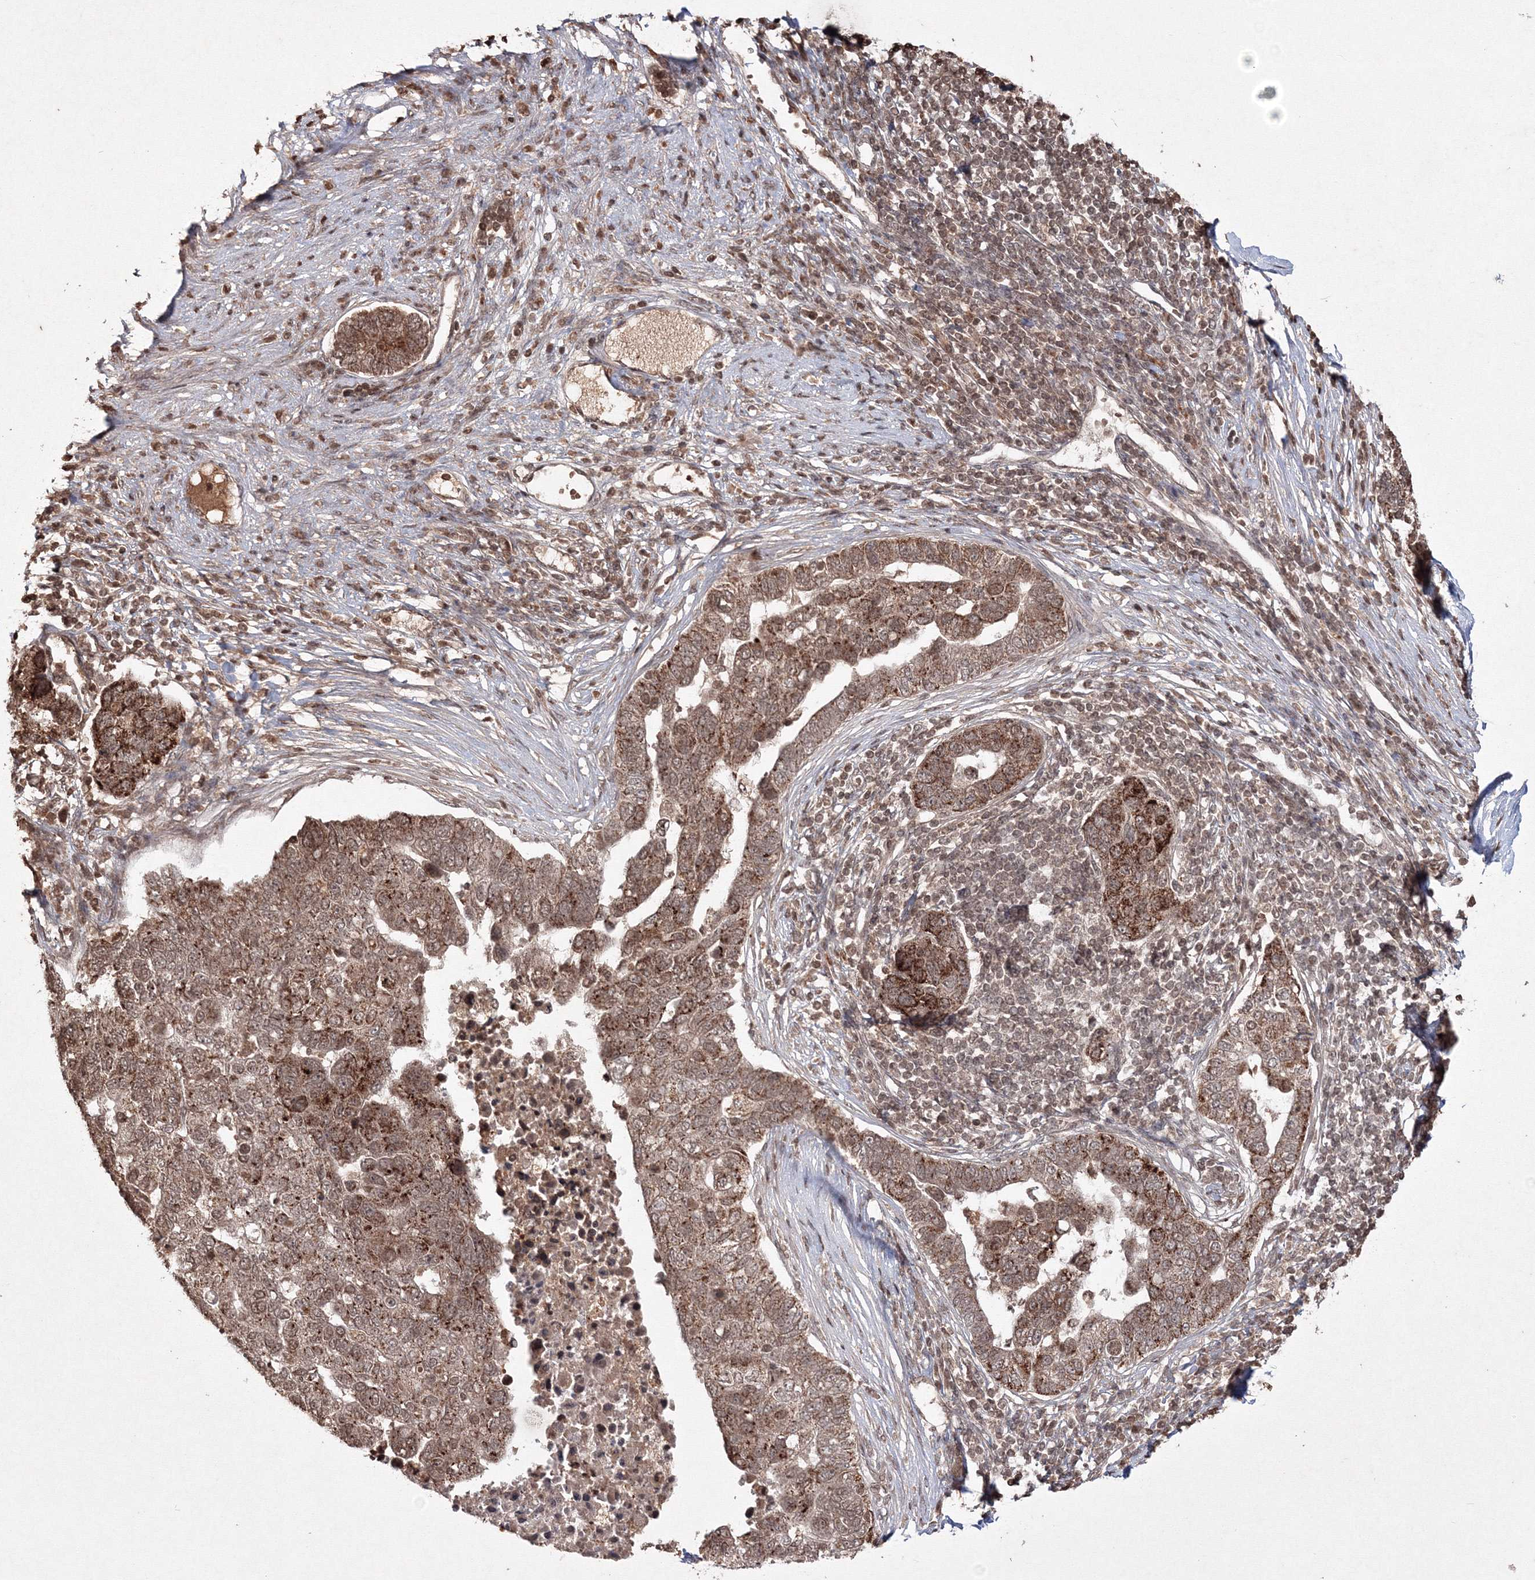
{"staining": {"intensity": "moderate", "quantity": ">75%", "location": "cytoplasmic/membranous,nuclear"}, "tissue": "pancreatic cancer", "cell_type": "Tumor cells", "image_type": "cancer", "snomed": [{"axis": "morphology", "description": "Adenocarcinoma, NOS"}, {"axis": "topography", "description": "Pancreas"}], "caption": "Pancreatic cancer stained with a protein marker displays moderate staining in tumor cells.", "gene": "PEX13", "patient": {"sex": "female", "age": 61}}